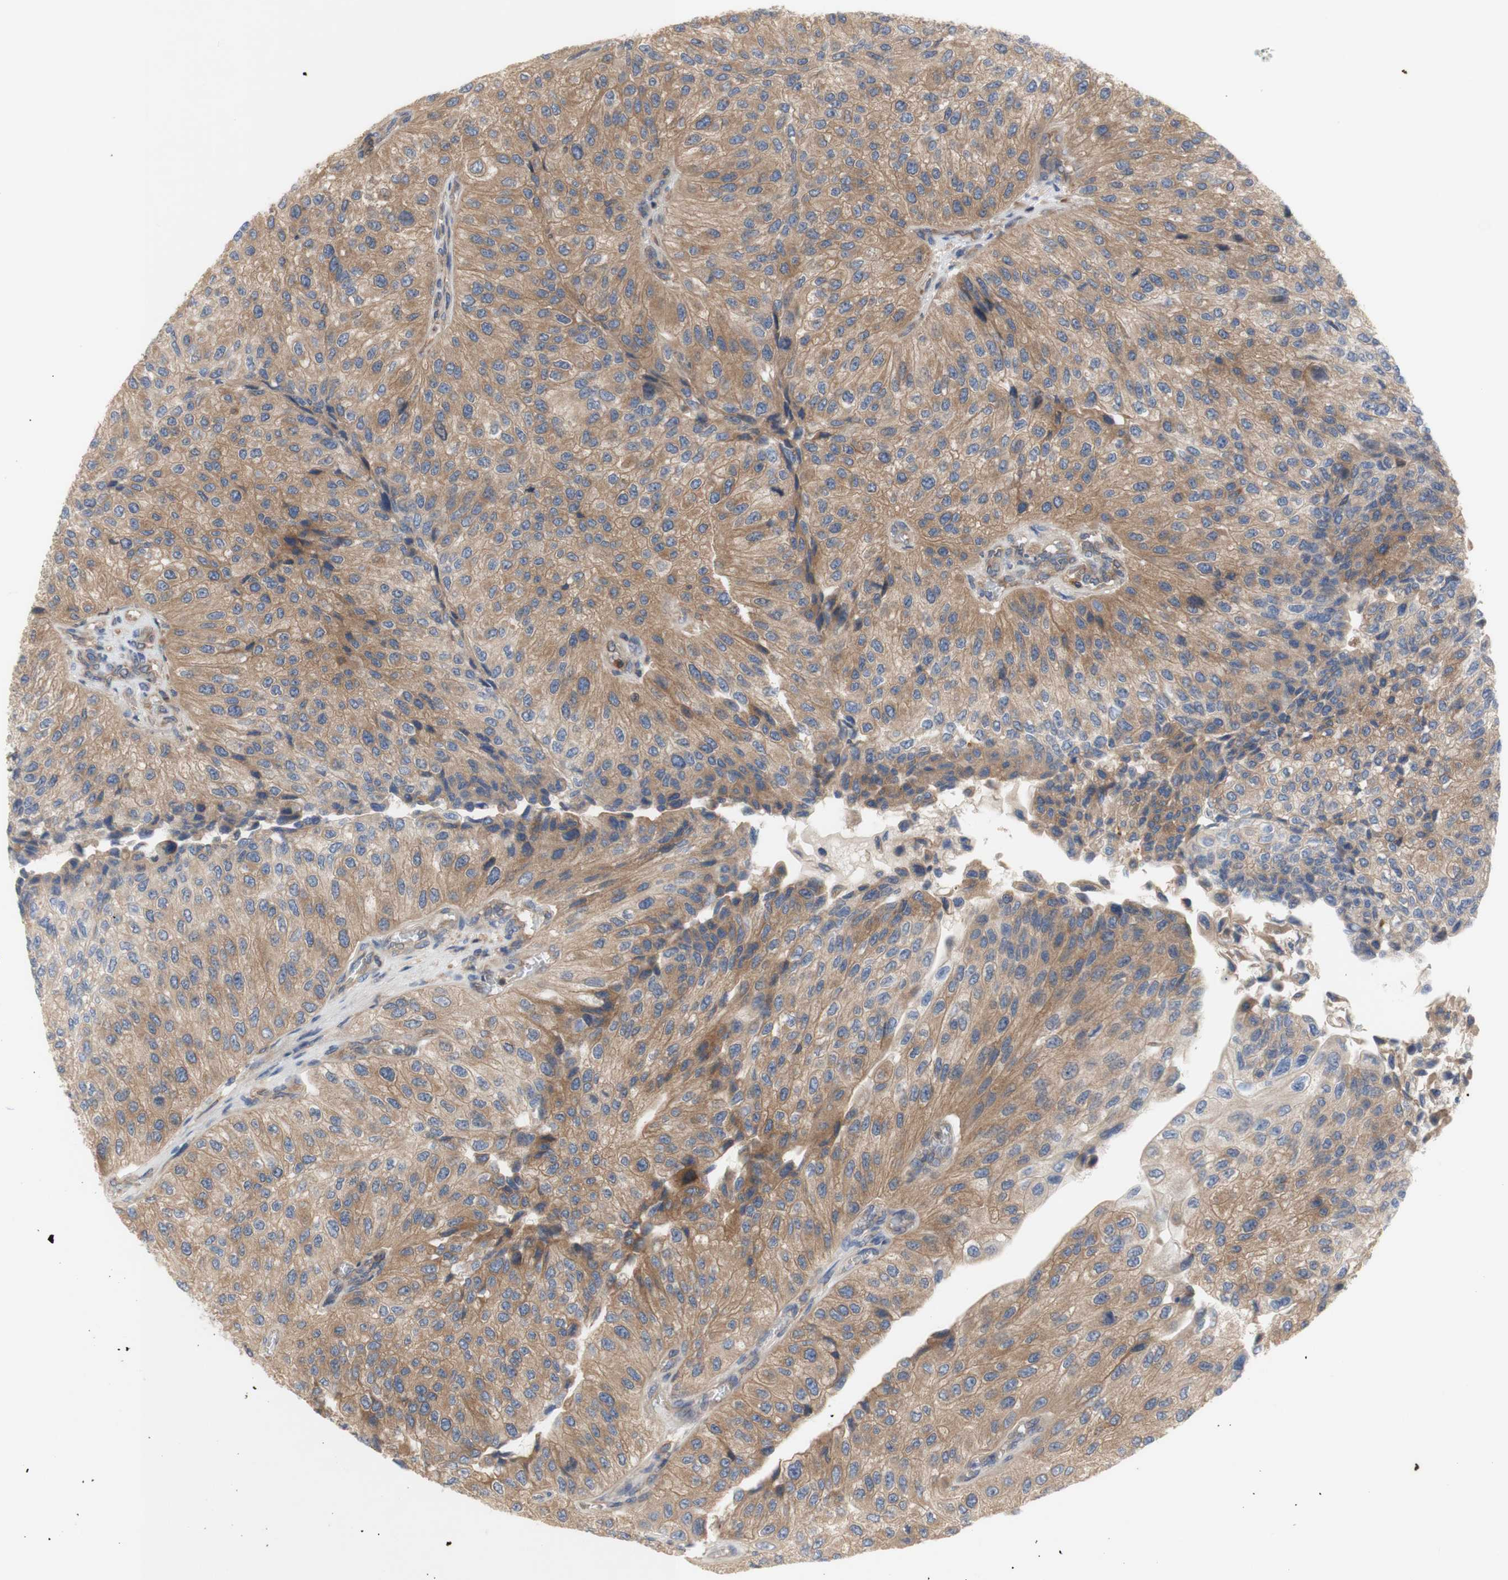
{"staining": {"intensity": "moderate", "quantity": ">75%", "location": "cytoplasmic/membranous"}, "tissue": "urothelial cancer", "cell_type": "Tumor cells", "image_type": "cancer", "snomed": [{"axis": "morphology", "description": "Urothelial carcinoma, High grade"}, {"axis": "topography", "description": "Kidney"}, {"axis": "topography", "description": "Urinary bladder"}], "caption": "Immunohistochemical staining of urothelial carcinoma (high-grade) exhibits medium levels of moderate cytoplasmic/membranous expression in approximately >75% of tumor cells.", "gene": "IKBKG", "patient": {"sex": "male", "age": 77}}